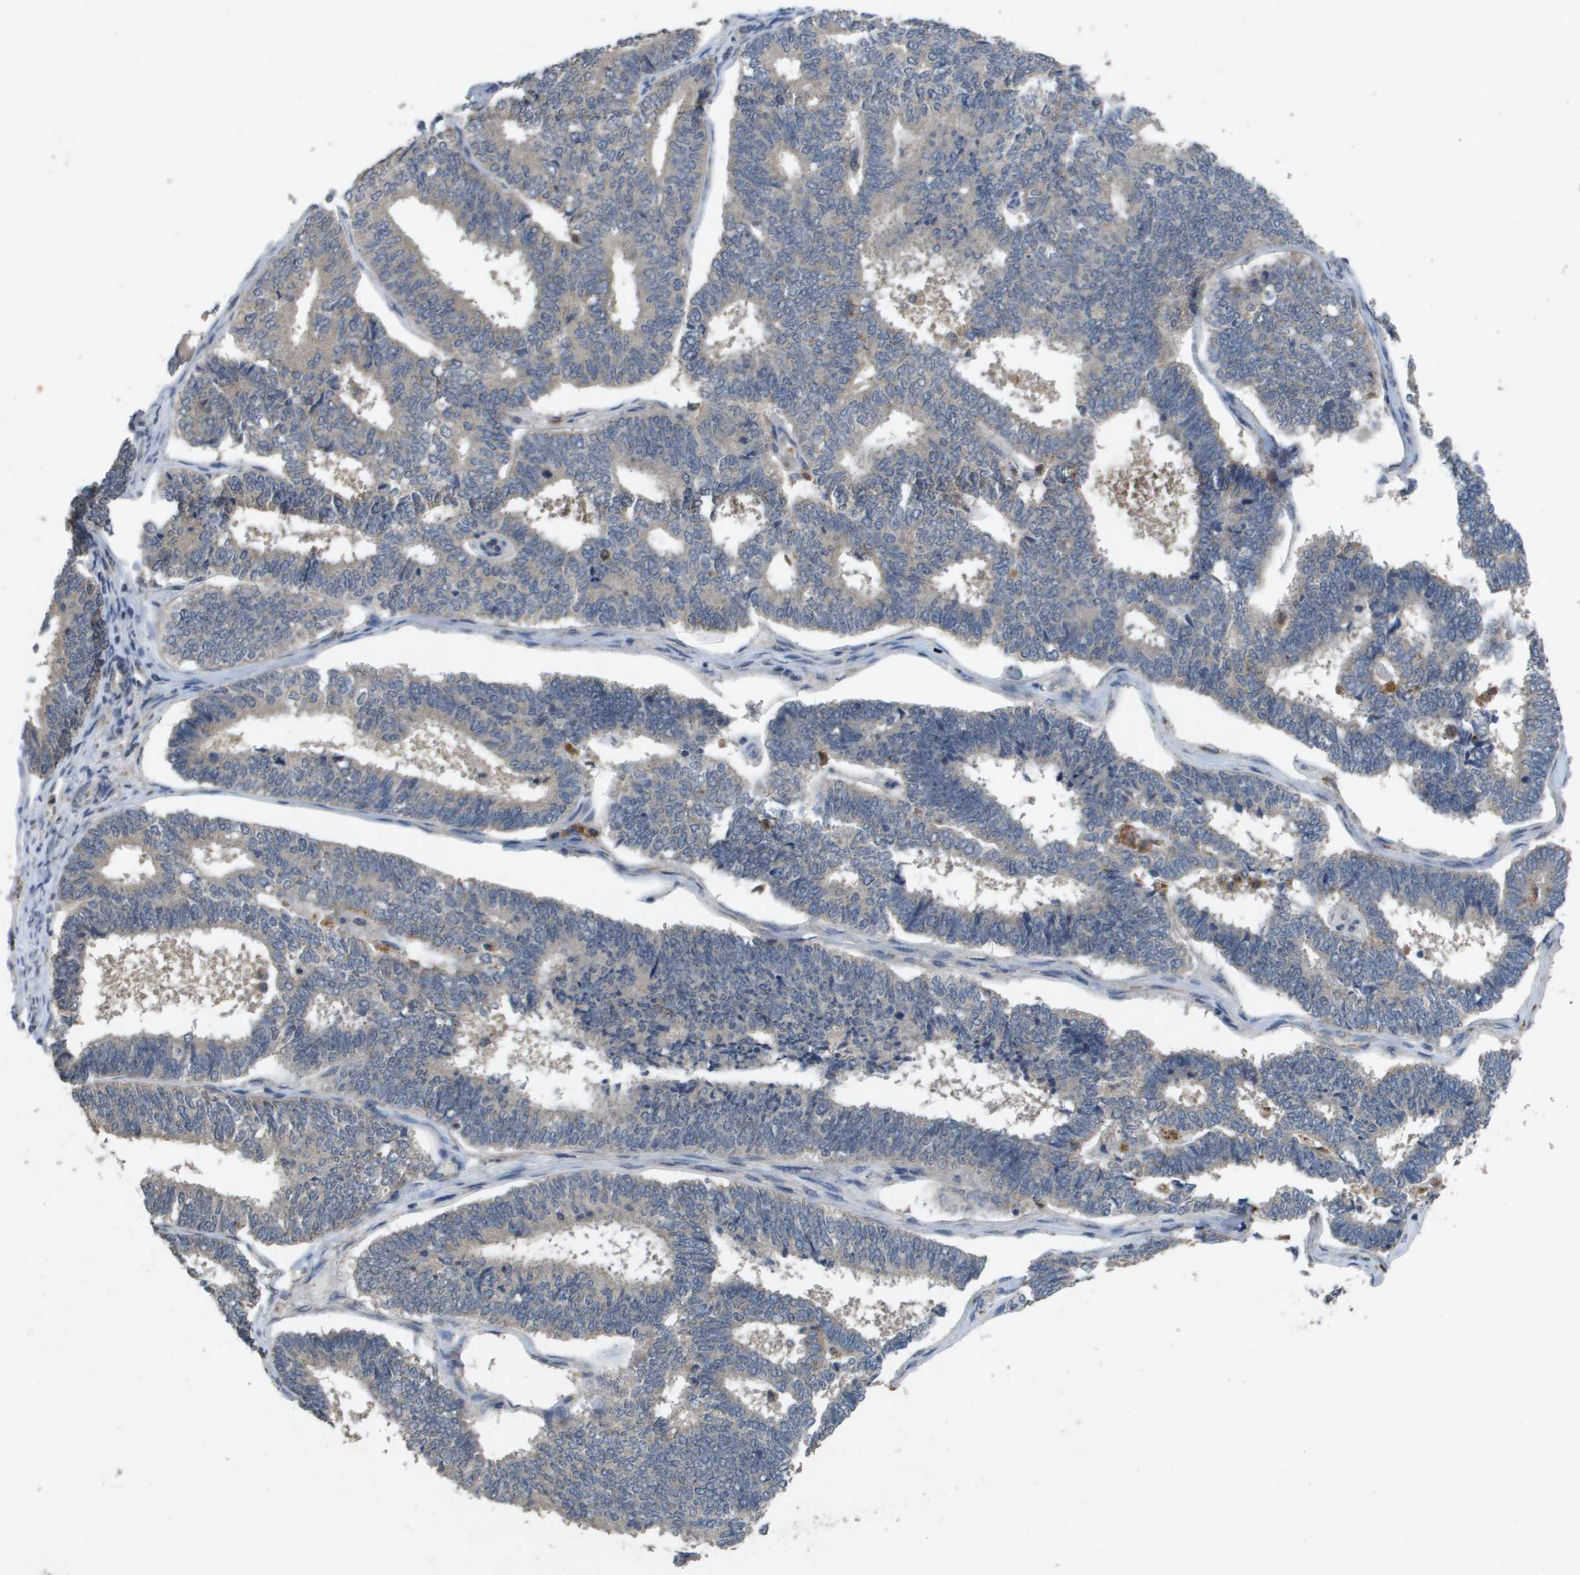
{"staining": {"intensity": "weak", "quantity": "<25%", "location": "cytoplasmic/membranous"}, "tissue": "endometrial cancer", "cell_type": "Tumor cells", "image_type": "cancer", "snomed": [{"axis": "morphology", "description": "Adenocarcinoma, NOS"}, {"axis": "topography", "description": "Endometrium"}], "caption": "This histopathology image is of adenocarcinoma (endometrial) stained with immunohistochemistry to label a protein in brown with the nuclei are counter-stained blue. There is no expression in tumor cells. (DAB IHC, high magnification).", "gene": "PROC", "patient": {"sex": "female", "age": 70}}